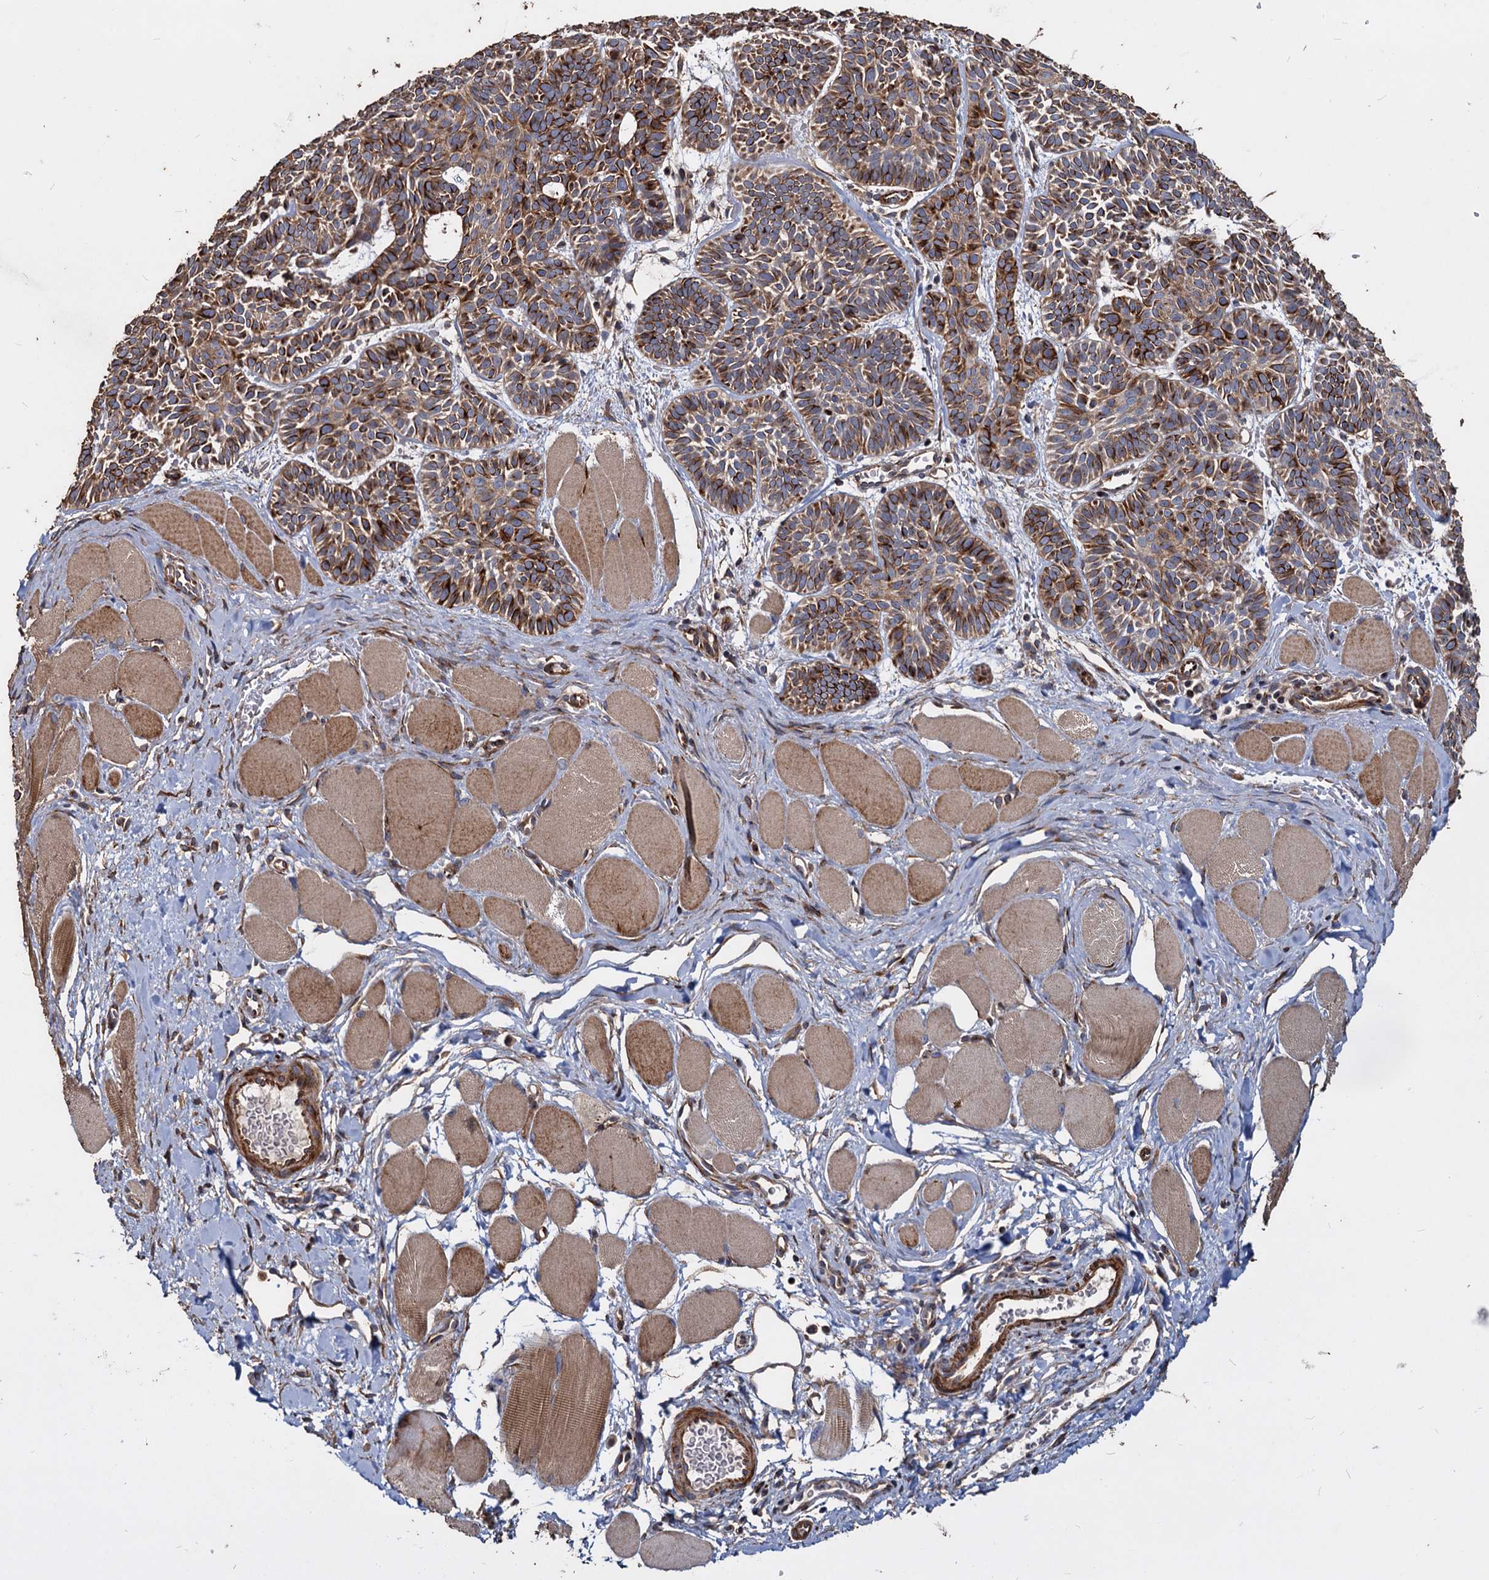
{"staining": {"intensity": "strong", "quantity": ">75%", "location": "cytoplasmic/membranous"}, "tissue": "skin cancer", "cell_type": "Tumor cells", "image_type": "cancer", "snomed": [{"axis": "morphology", "description": "Basal cell carcinoma"}, {"axis": "topography", "description": "Skin"}], "caption": "A brown stain highlights strong cytoplasmic/membranous expression of a protein in human skin basal cell carcinoma tumor cells. The staining was performed using DAB (3,3'-diaminobenzidine), with brown indicating positive protein expression. Nuclei are stained blue with hematoxylin.", "gene": "DEPDC4", "patient": {"sex": "male", "age": 85}}